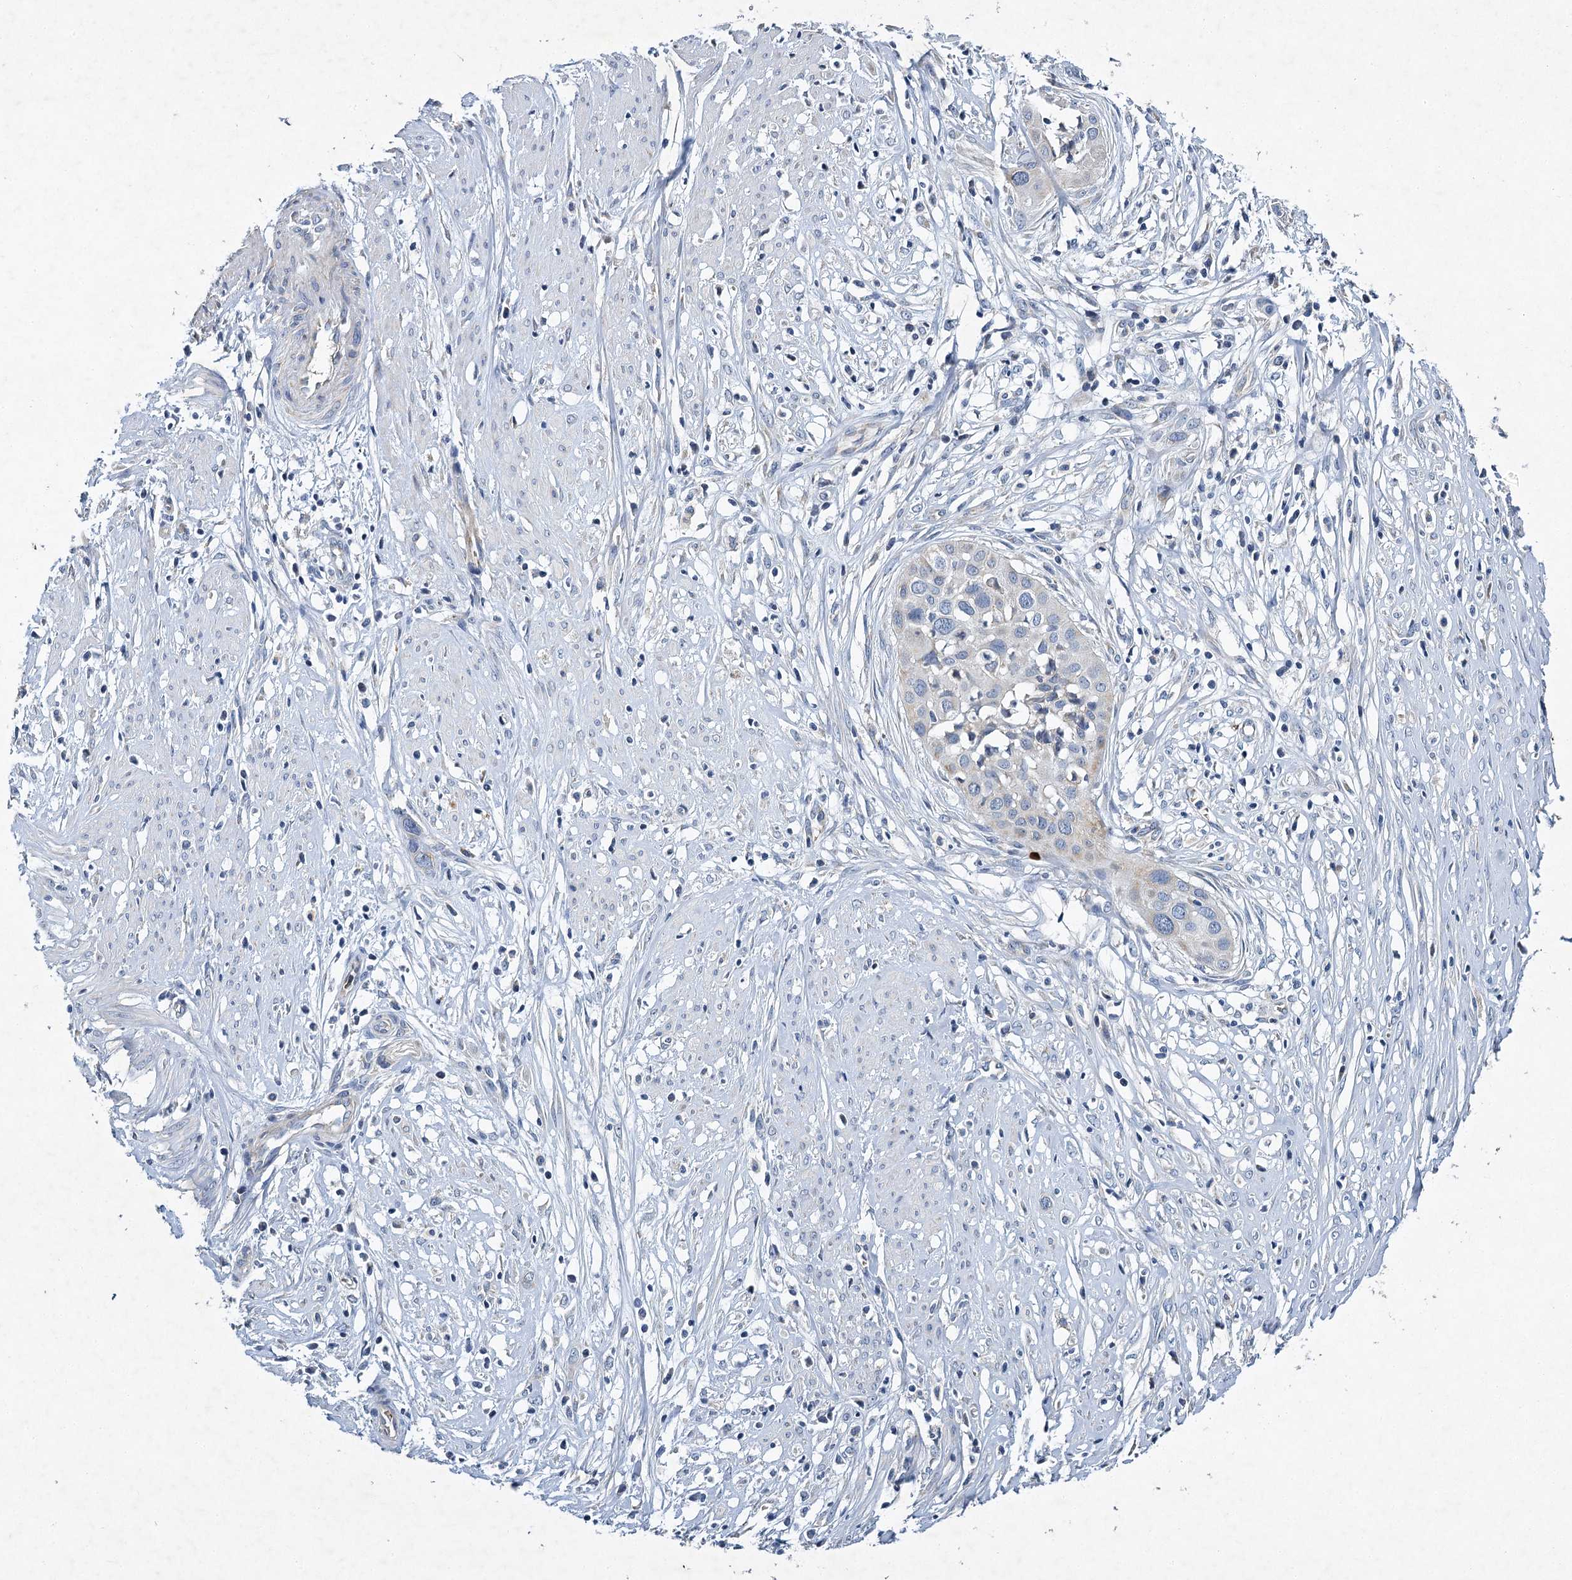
{"staining": {"intensity": "negative", "quantity": "none", "location": "none"}, "tissue": "cervical cancer", "cell_type": "Tumor cells", "image_type": "cancer", "snomed": [{"axis": "morphology", "description": "Squamous cell carcinoma, NOS"}, {"axis": "topography", "description": "Cervix"}], "caption": "High power microscopy histopathology image of an immunohistochemistry image of cervical squamous cell carcinoma, revealing no significant staining in tumor cells.", "gene": "BCS1L", "patient": {"sex": "female", "age": 34}}